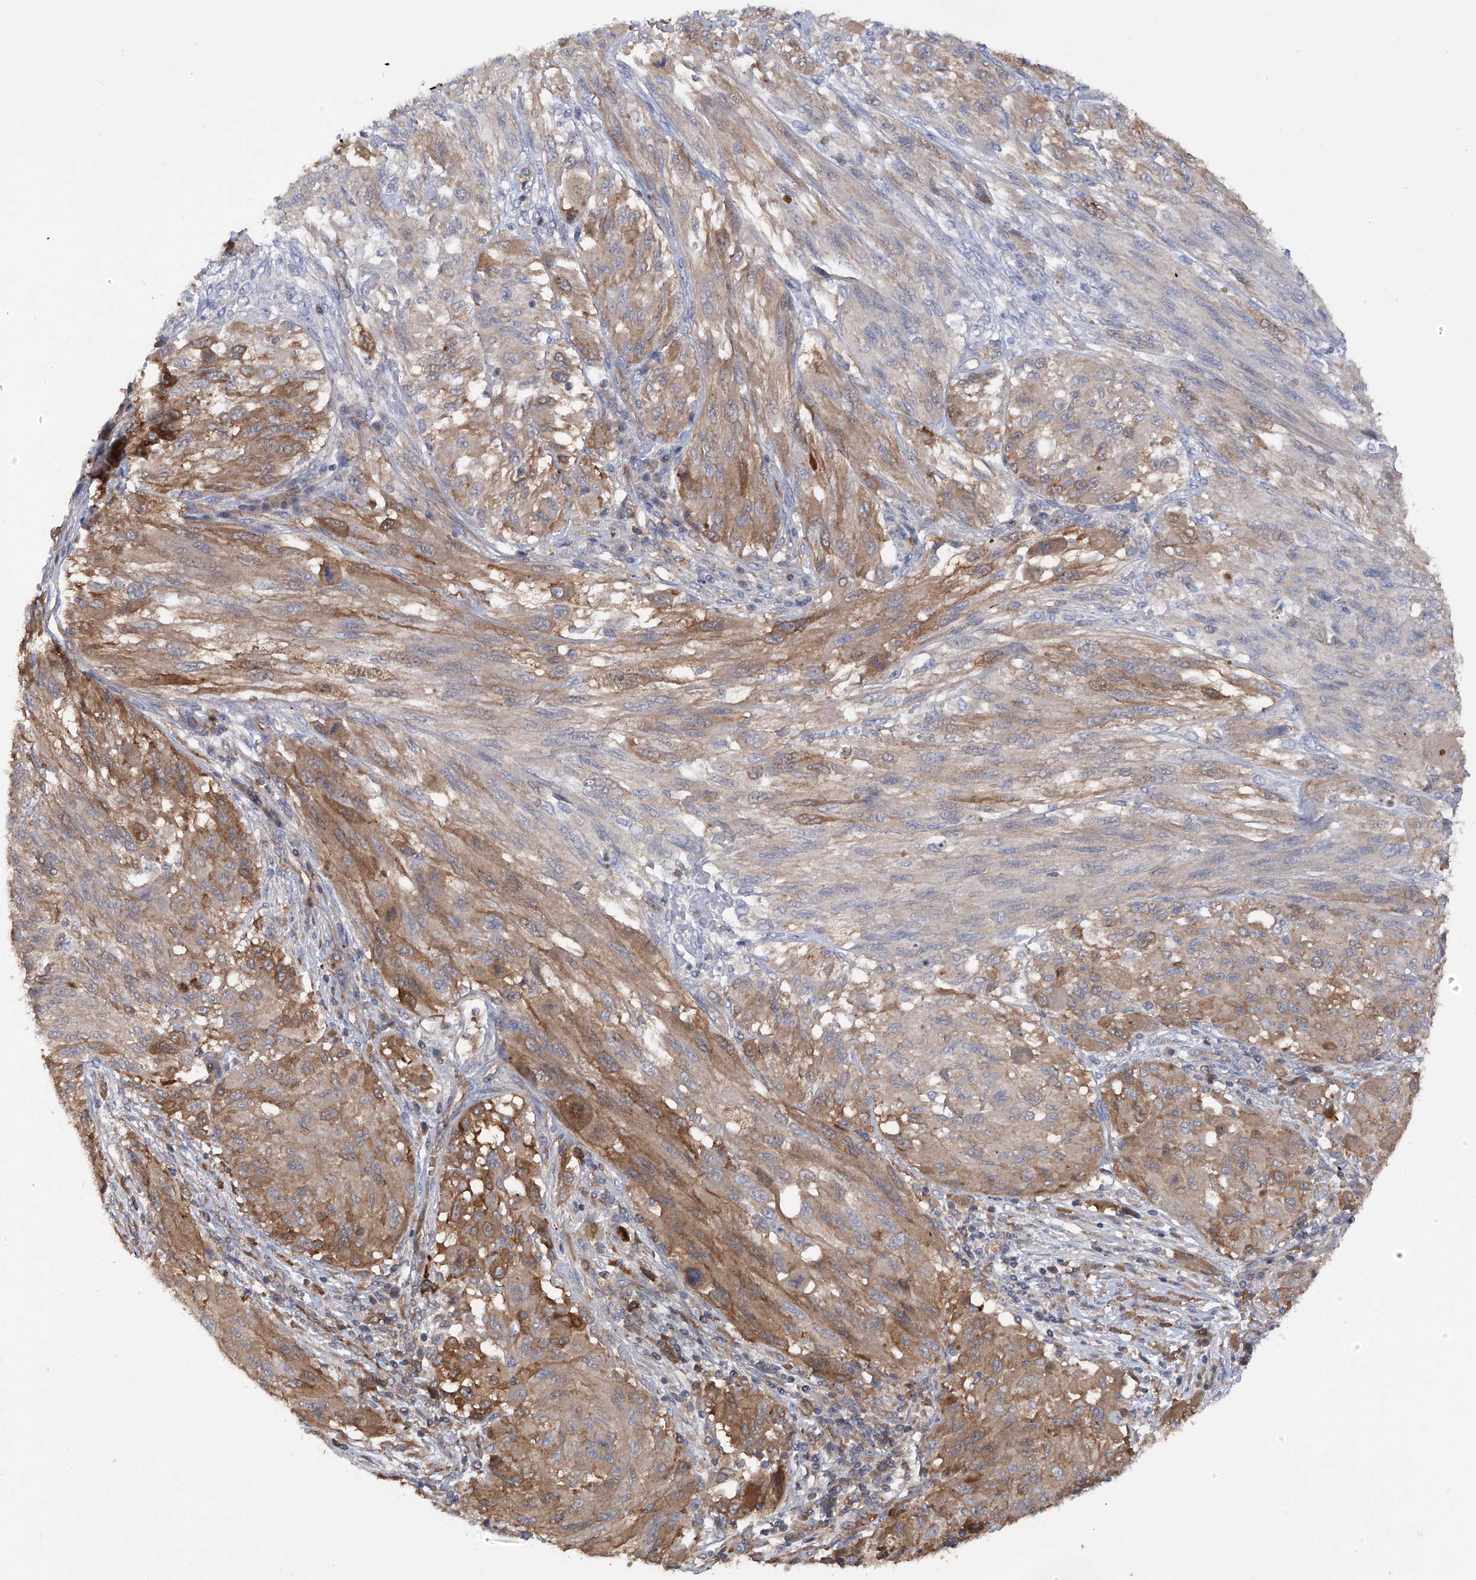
{"staining": {"intensity": "moderate", "quantity": ">75%", "location": "cytoplasmic/membranous"}, "tissue": "melanoma", "cell_type": "Tumor cells", "image_type": "cancer", "snomed": [{"axis": "morphology", "description": "Malignant melanoma, NOS"}, {"axis": "topography", "description": "Skin"}], "caption": "Malignant melanoma stained with IHC shows moderate cytoplasmic/membranous positivity in approximately >75% of tumor cells.", "gene": "NUDT17", "patient": {"sex": "female", "age": 91}}